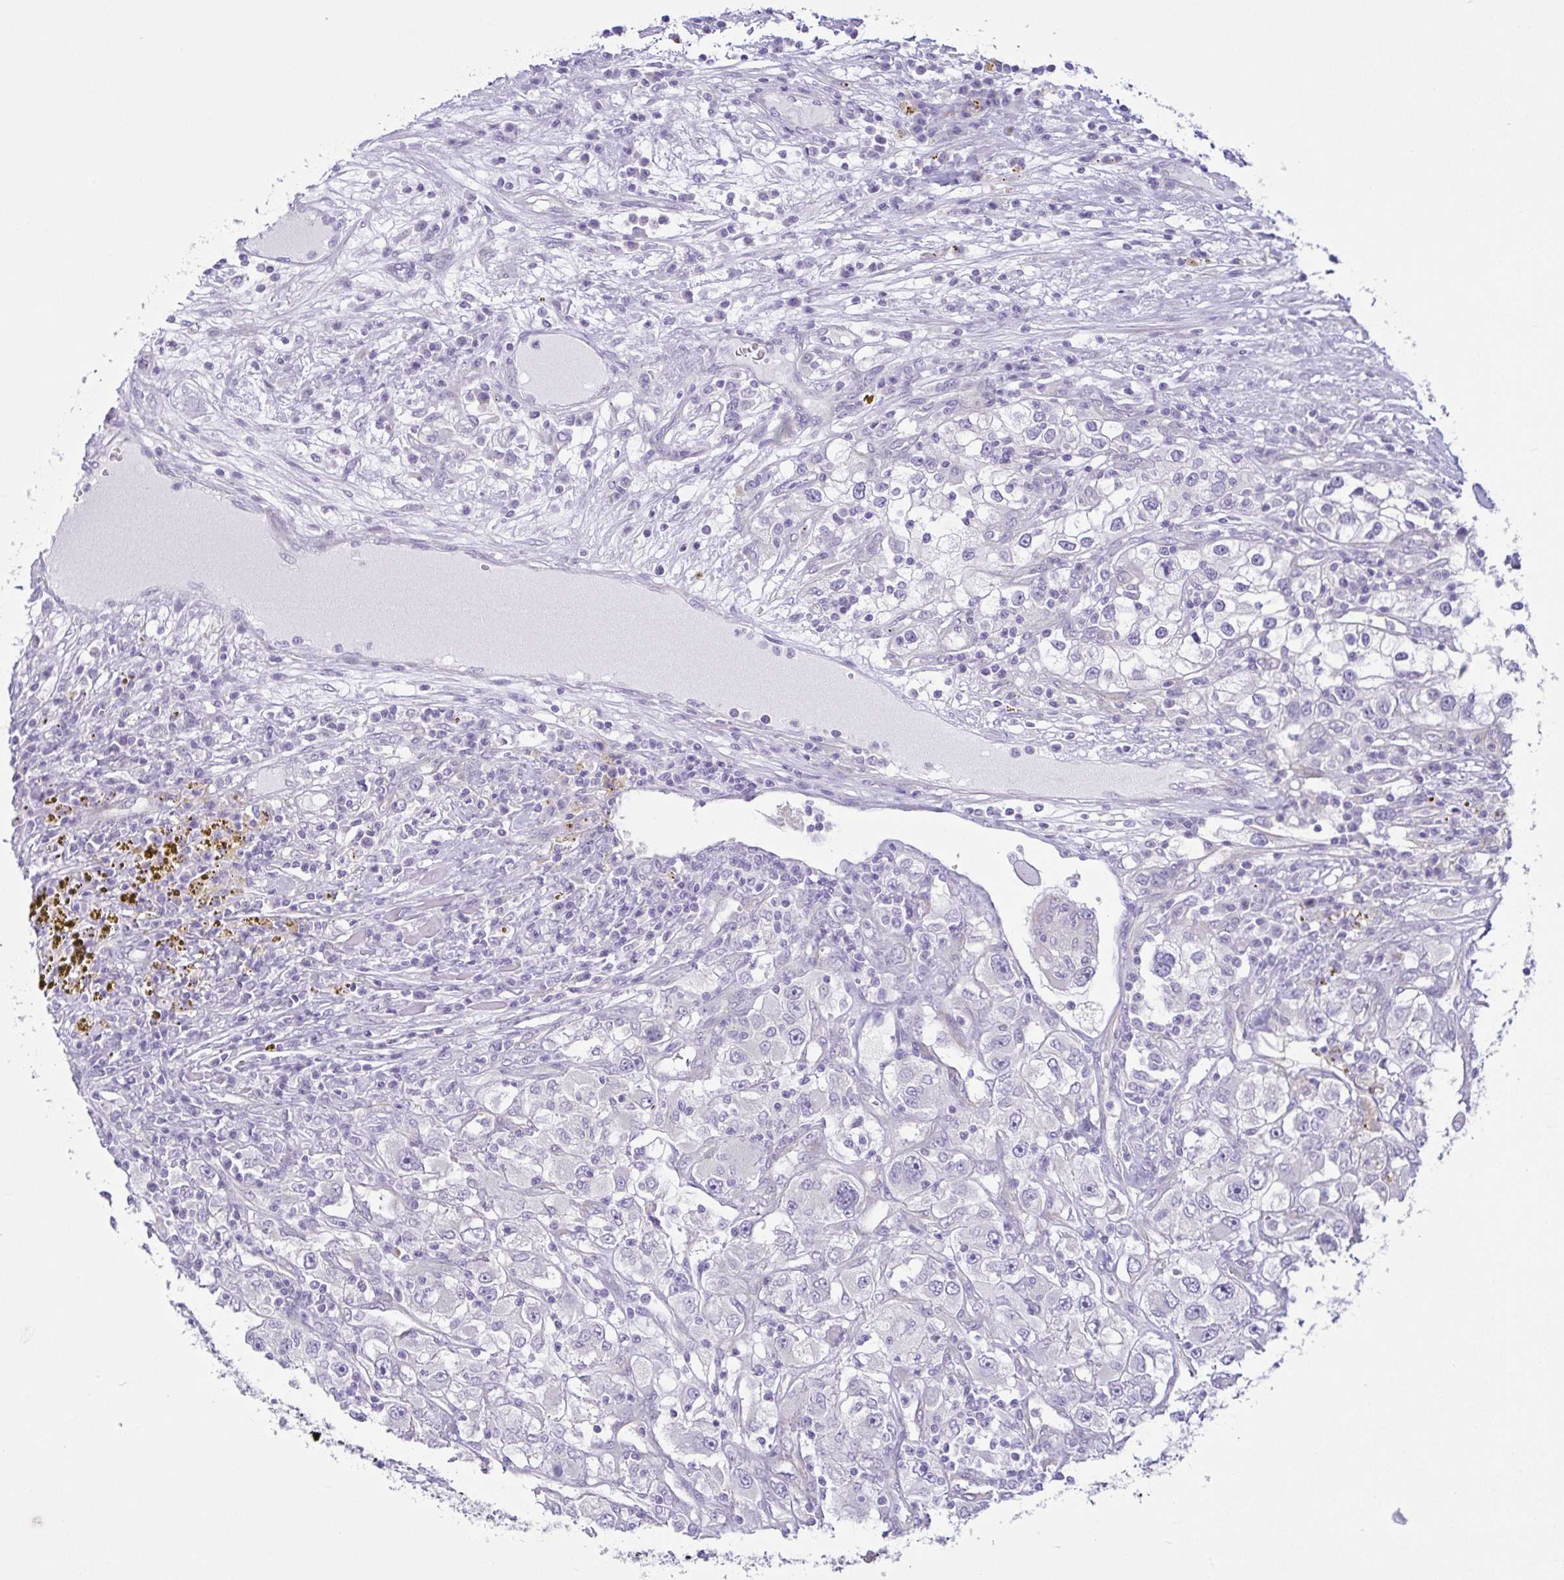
{"staining": {"intensity": "negative", "quantity": "none", "location": "none"}, "tissue": "renal cancer", "cell_type": "Tumor cells", "image_type": "cancer", "snomed": [{"axis": "morphology", "description": "Adenocarcinoma, NOS"}, {"axis": "topography", "description": "Kidney"}], "caption": "DAB (3,3'-diaminobenzidine) immunohistochemical staining of human renal cancer (adenocarcinoma) shows no significant staining in tumor cells. (Stains: DAB (3,3'-diaminobenzidine) IHC with hematoxylin counter stain, Microscopy: brightfield microscopy at high magnification).", "gene": "TNNI2", "patient": {"sex": "female", "age": 52}}